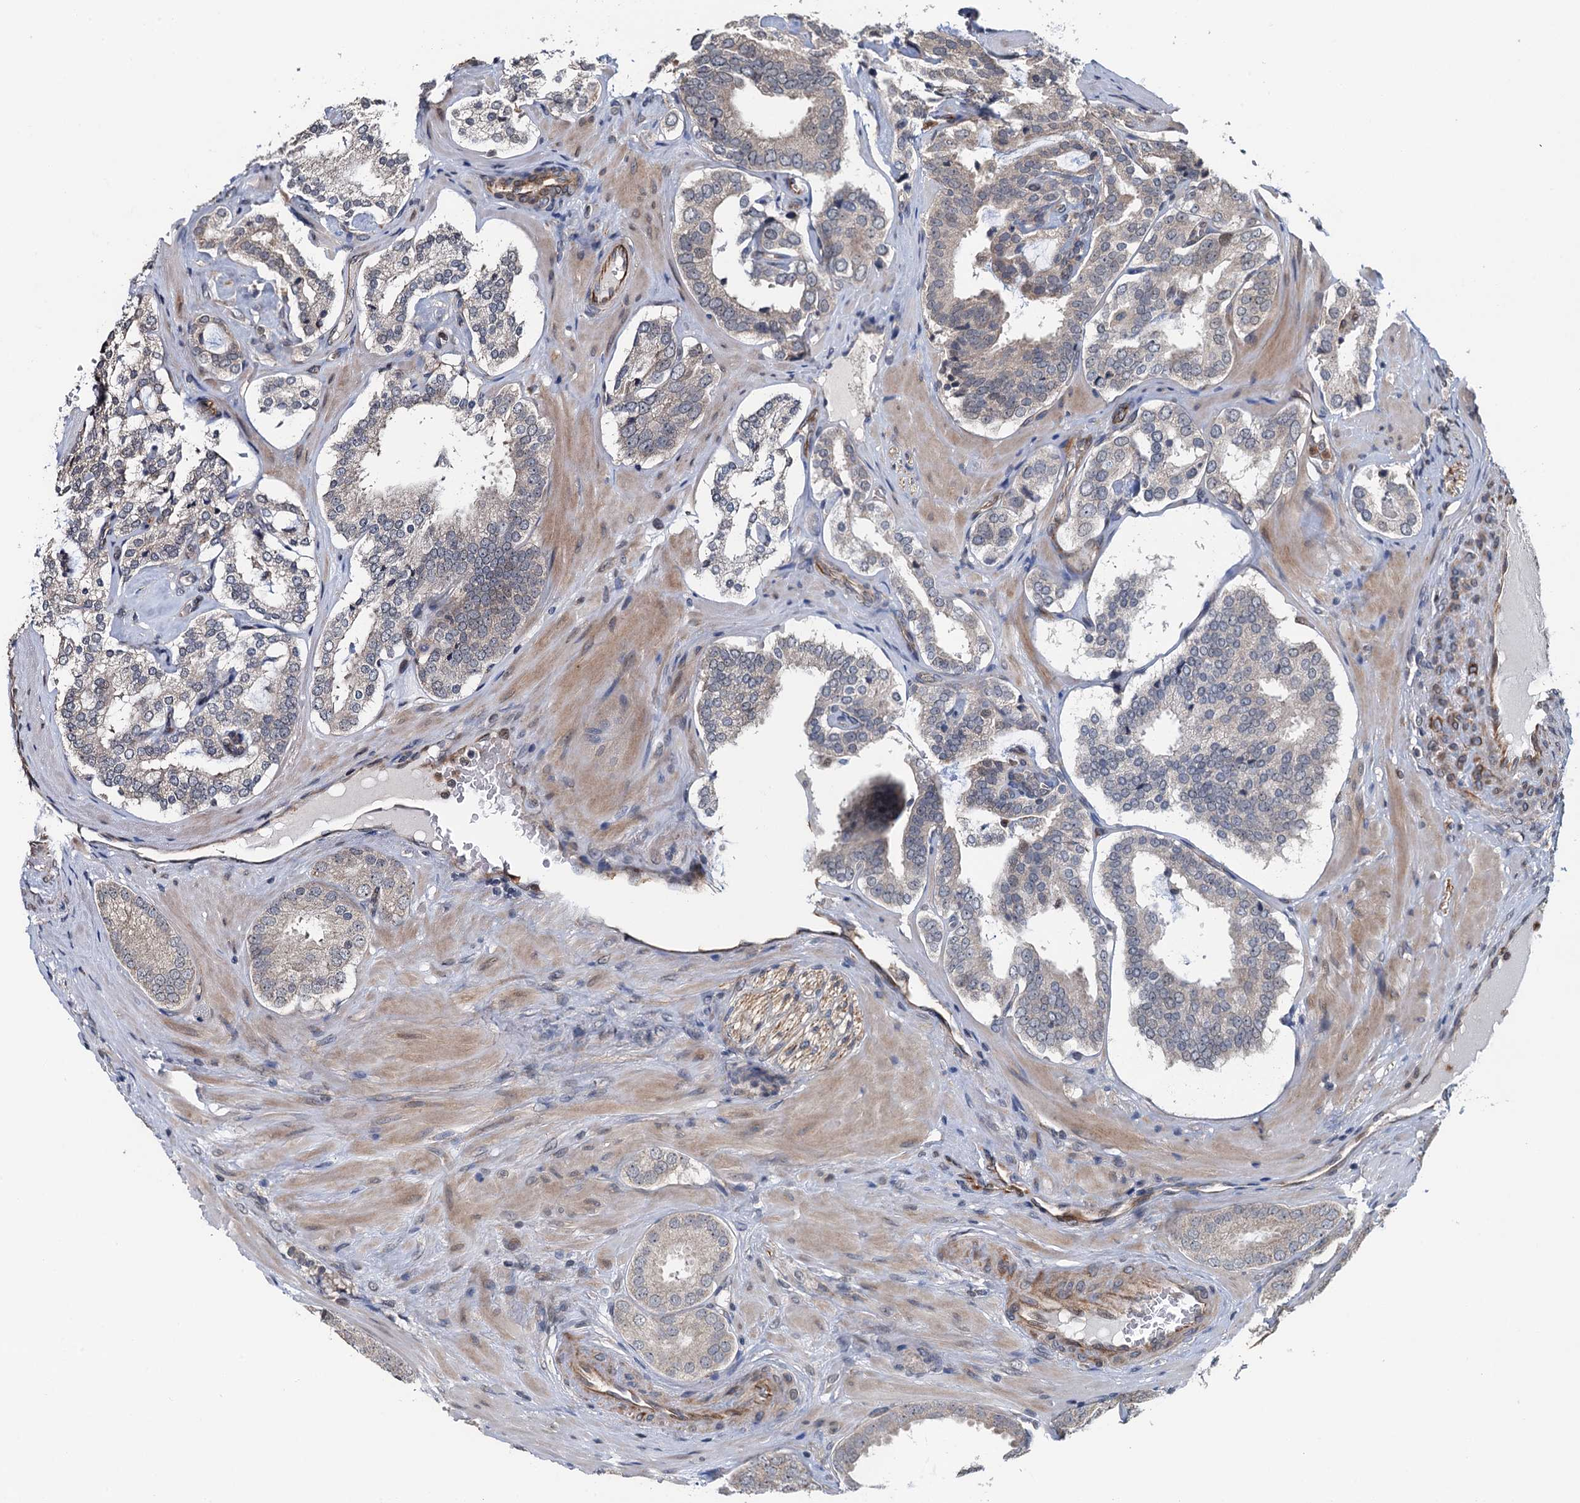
{"staining": {"intensity": "negative", "quantity": "none", "location": "none"}, "tissue": "prostate cancer", "cell_type": "Tumor cells", "image_type": "cancer", "snomed": [{"axis": "morphology", "description": "Adenocarcinoma, High grade"}, {"axis": "topography", "description": "Prostate"}], "caption": "Immunohistochemistry histopathology image of prostate cancer (high-grade adenocarcinoma) stained for a protein (brown), which shows no staining in tumor cells. (DAB (3,3'-diaminobenzidine) immunohistochemistry with hematoxylin counter stain).", "gene": "WHAMM", "patient": {"sex": "male", "age": 63}}